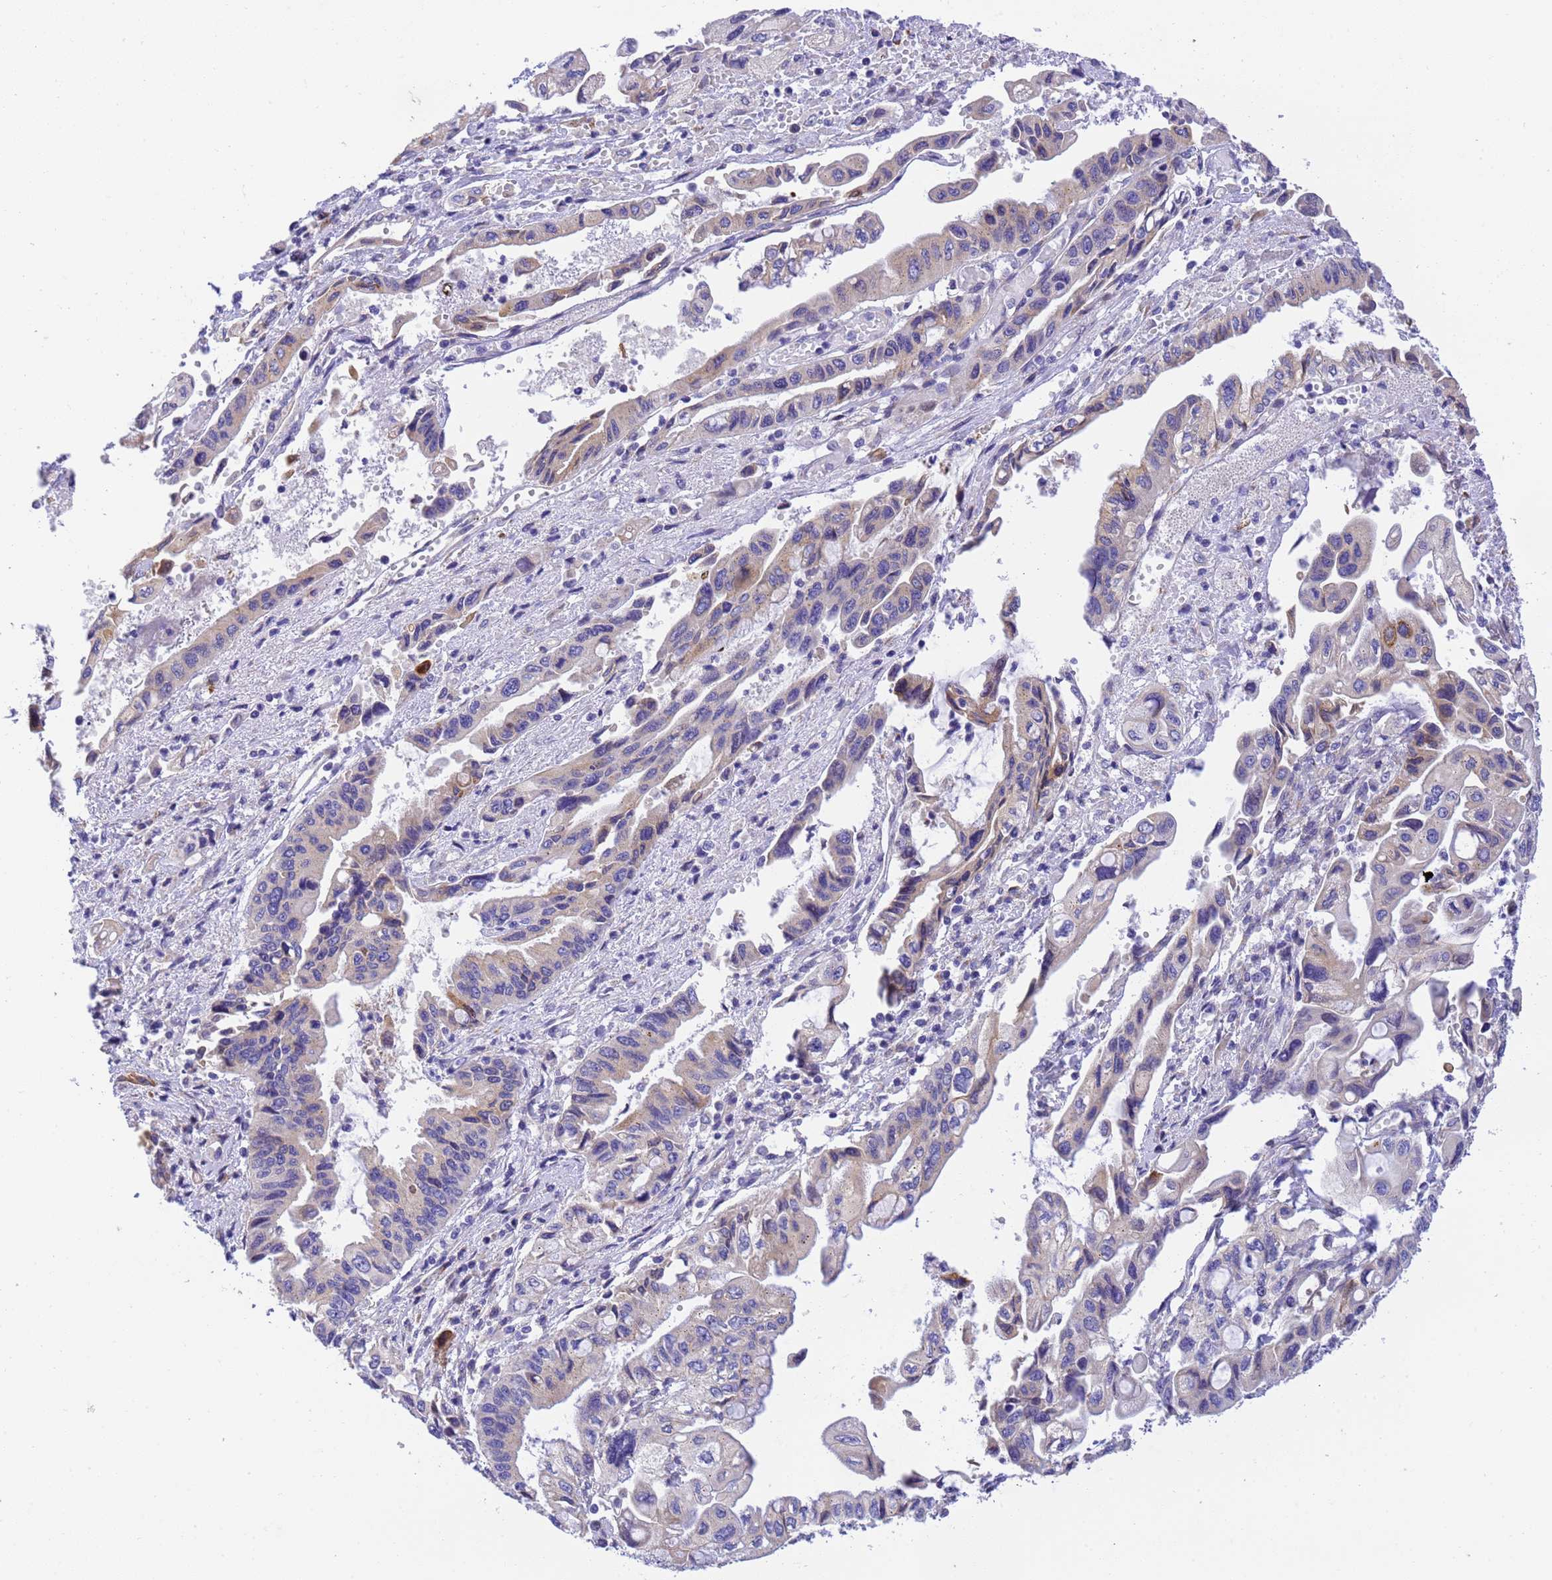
{"staining": {"intensity": "moderate", "quantity": "25%-75%", "location": "cytoplasmic/membranous"}, "tissue": "pancreatic cancer", "cell_type": "Tumor cells", "image_type": "cancer", "snomed": [{"axis": "morphology", "description": "Adenocarcinoma, NOS"}, {"axis": "topography", "description": "Pancreas"}], "caption": "IHC (DAB) staining of human pancreatic adenocarcinoma reveals moderate cytoplasmic/membranous protein staining in about 25%-75% of tumor cells. (IHC, brightfield microscopy, high magnification).", "gene": "RHBDD3", "patient": {"sex": "female", "age": 50}}